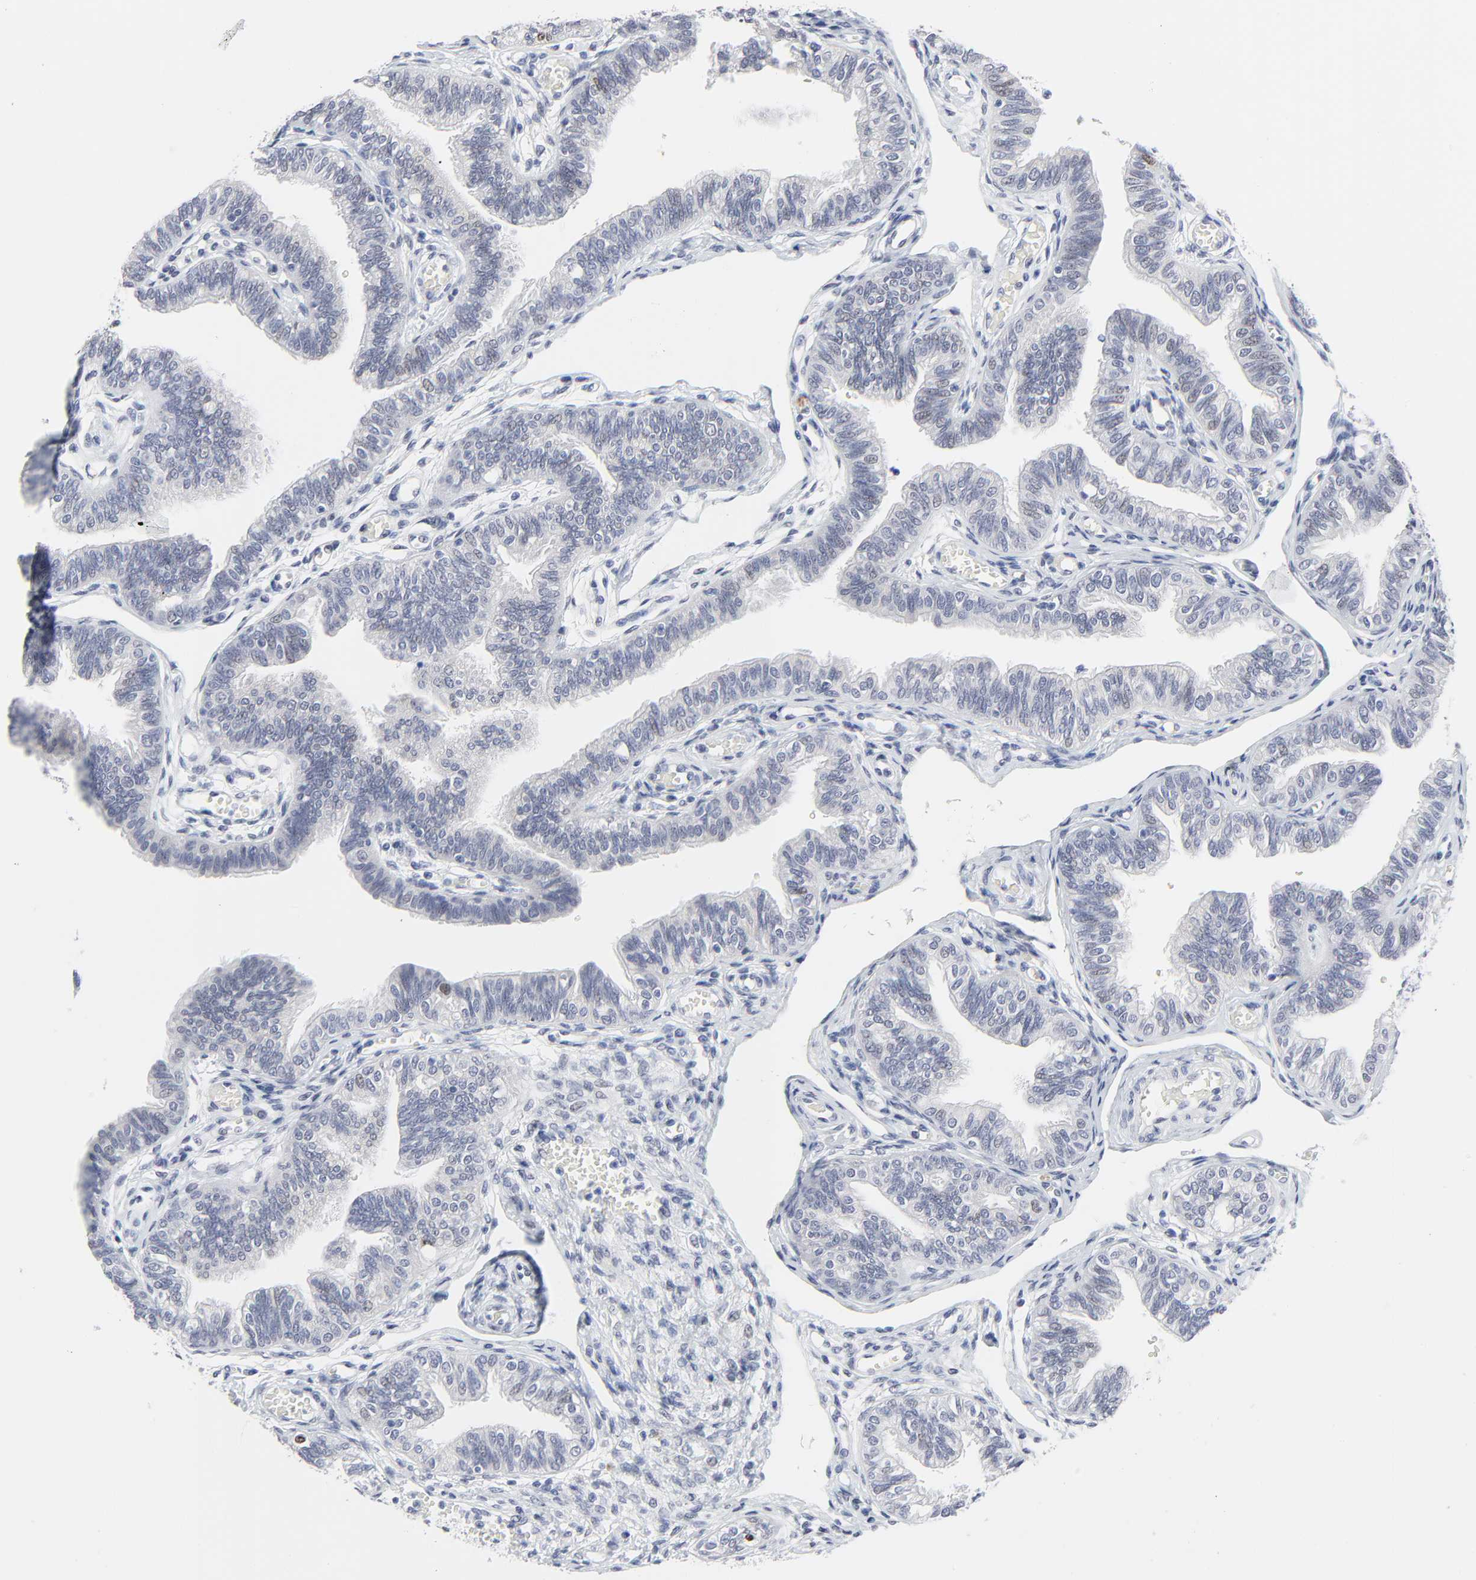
{"staining": {"intensity": "weak", "quantity": "<25%", "location": "nuclear"}, "tissue": "fallopian tube", "cell_type": "Glandular cells", "image_type": "normal", "snomed": [{"axis": "morphology", "description": "Normal tissue, NOS"}, {"axis": "morphology", "description": "Dermoid, NOS"}, {"axis": "topography", "description": "Fallopian tube"}], "caption": "This is an immunohistochemistry histopathology image of normal human fallopian tube. There is no staining in glandular cells.", "gene": "ZNF589", "patient": {"sex": "female", "age": 33}}